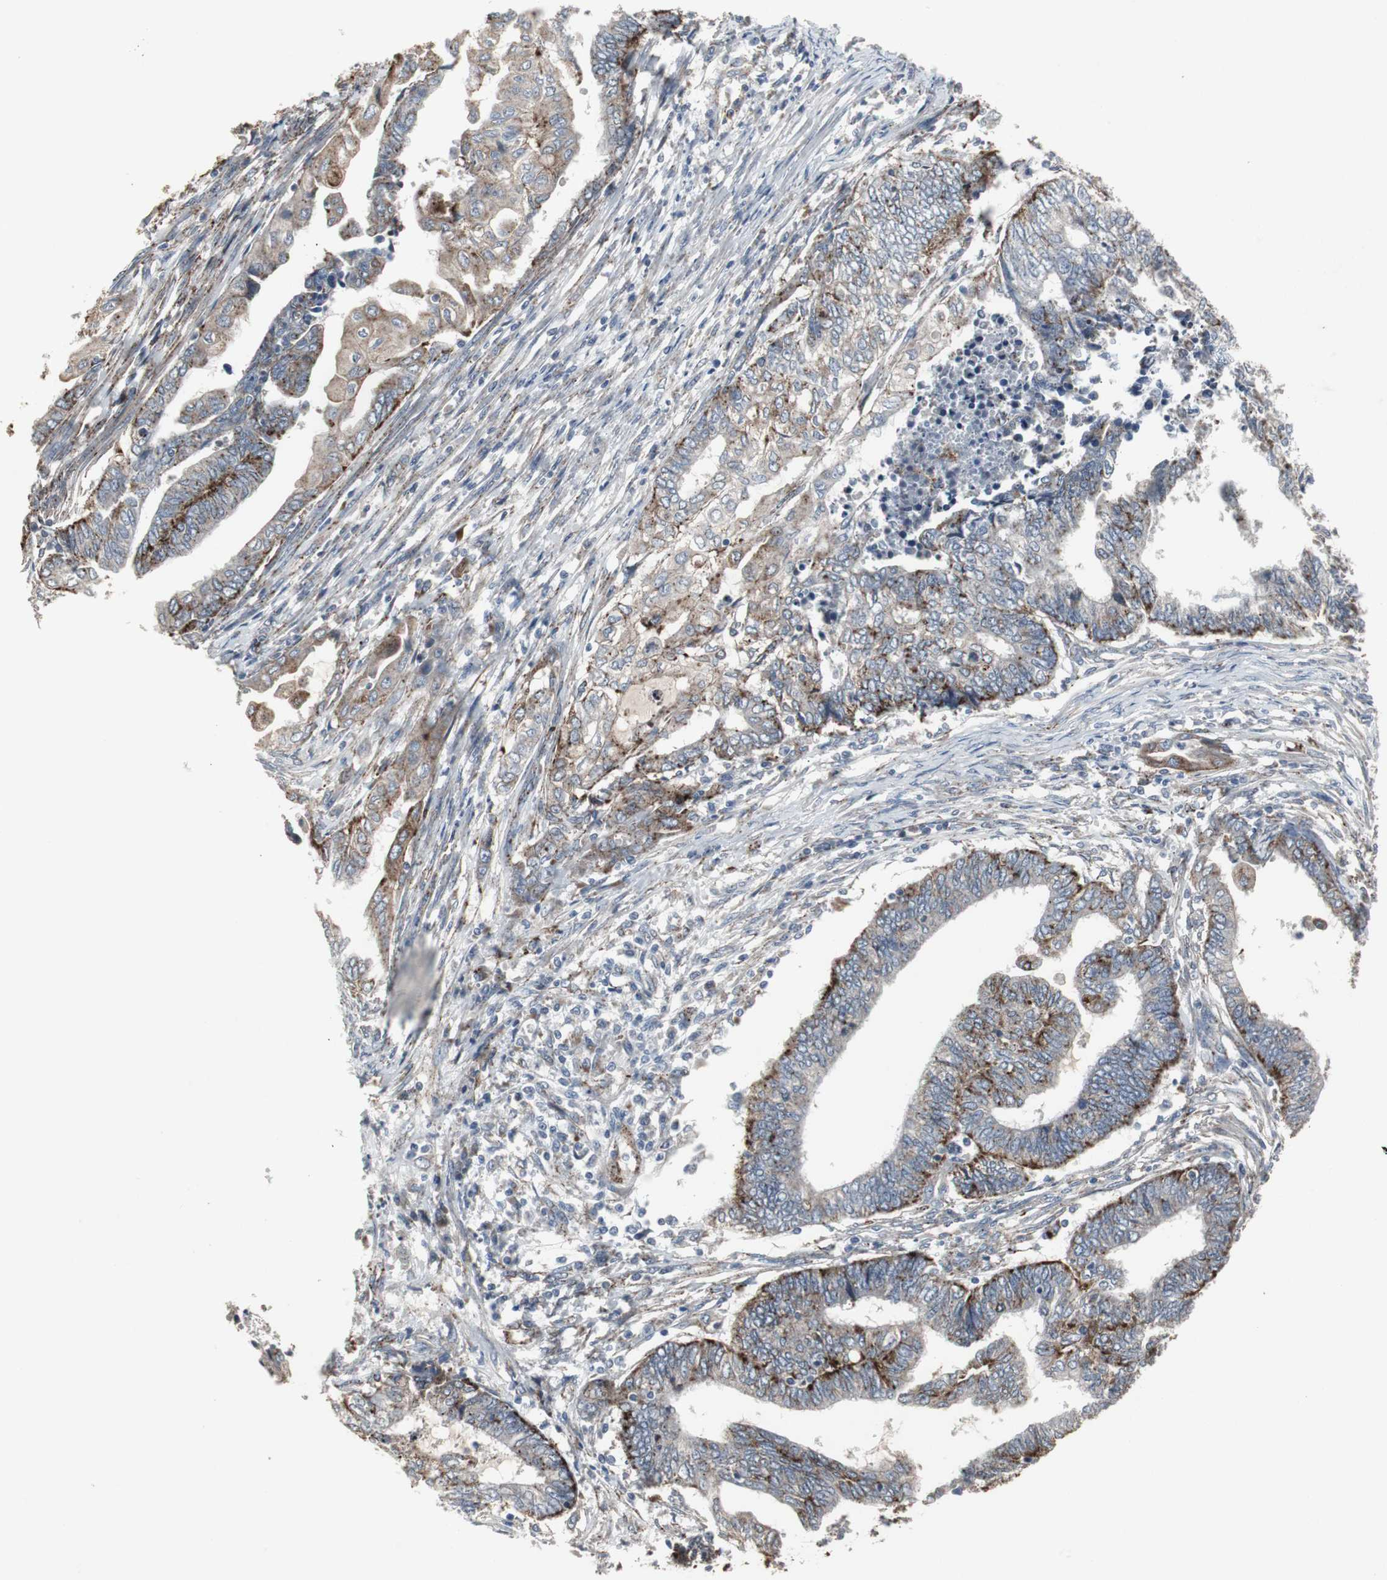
{"staining": {"intensity": "strong", "quantity": ">75%", "location": "cytoplasmic/membranous"}, "tissue": "endometrial cancer", "cell_type": "Tumor cells", "image_type": "cancer", "snomed": [{"axis": "morphology", "description": "Adenocarcinoma, NOS"}, {"axis": "topography", "description": "Uterus"}, {"axis": "topography", "description": "Endometrium"}], "caption": "This micrograph demonstrates adenocarcinoma (endometrial) stained with IHC to label a protein in brown. The cytoplasmic/membranous of tumor cells show strong positivity for the protein. Nuclei are counter-stained blue.", "gene": "GBA1", "patient": {"sex": "female", "age": 70}}